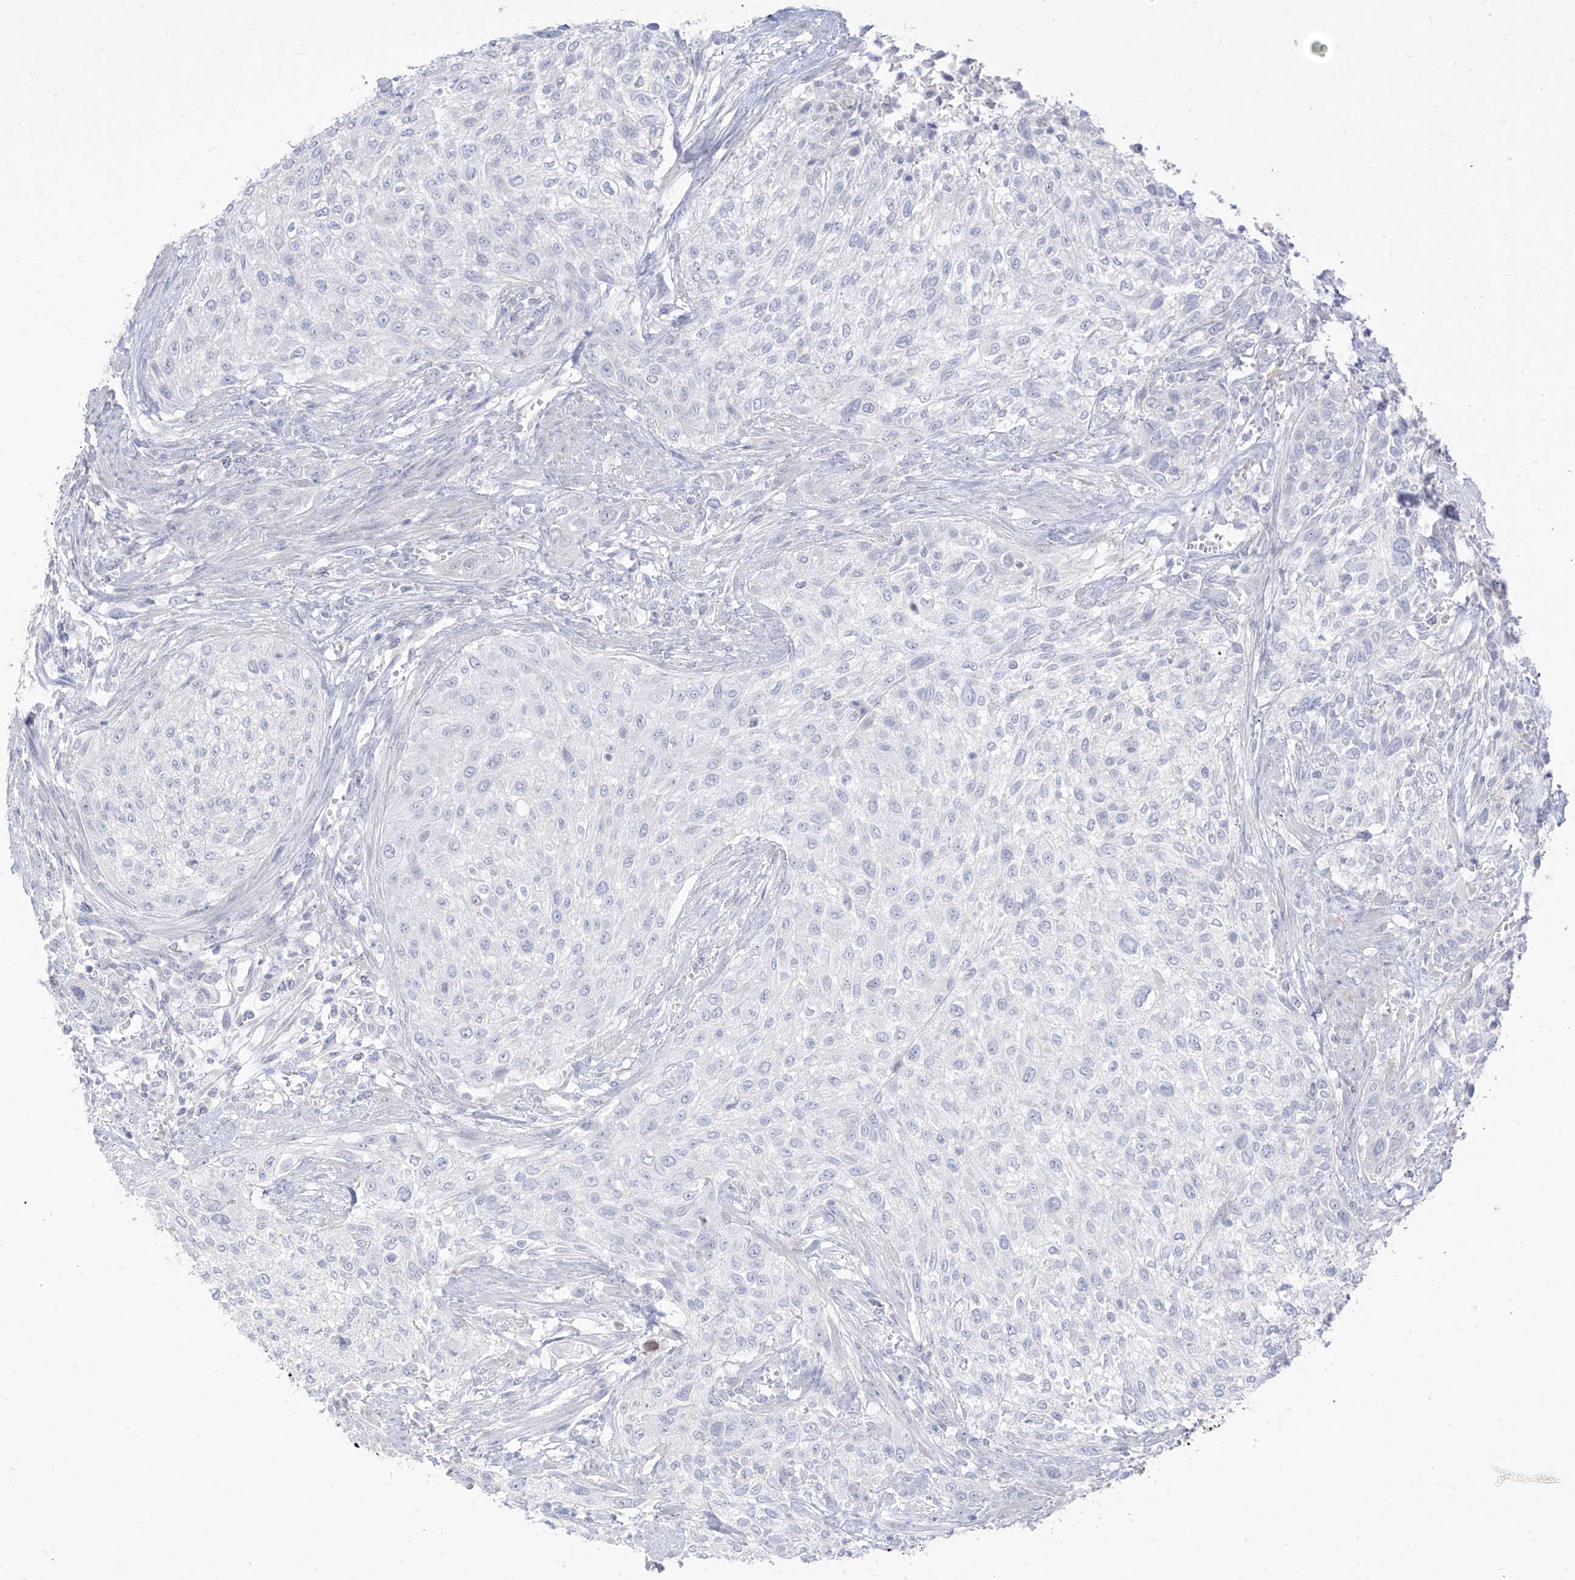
{"staining": {"intensity": "negative", "quantity": "none", "location": "none"}, "tissue": "urothelial cancer", "cell_type": "Tumor cells", "image_type": "cancer", "snomed": [{"axis": "morphology", "description": "Urothelial carcinoma, High grade"}, {"axis": "topography", "description": "Urinary bladder"}], "caption": "Tumor cells show no significant staining in high-grade urothelial carcinoma.", "gene": "TGM4", "patient": {"sex": "male", "age": 35}}